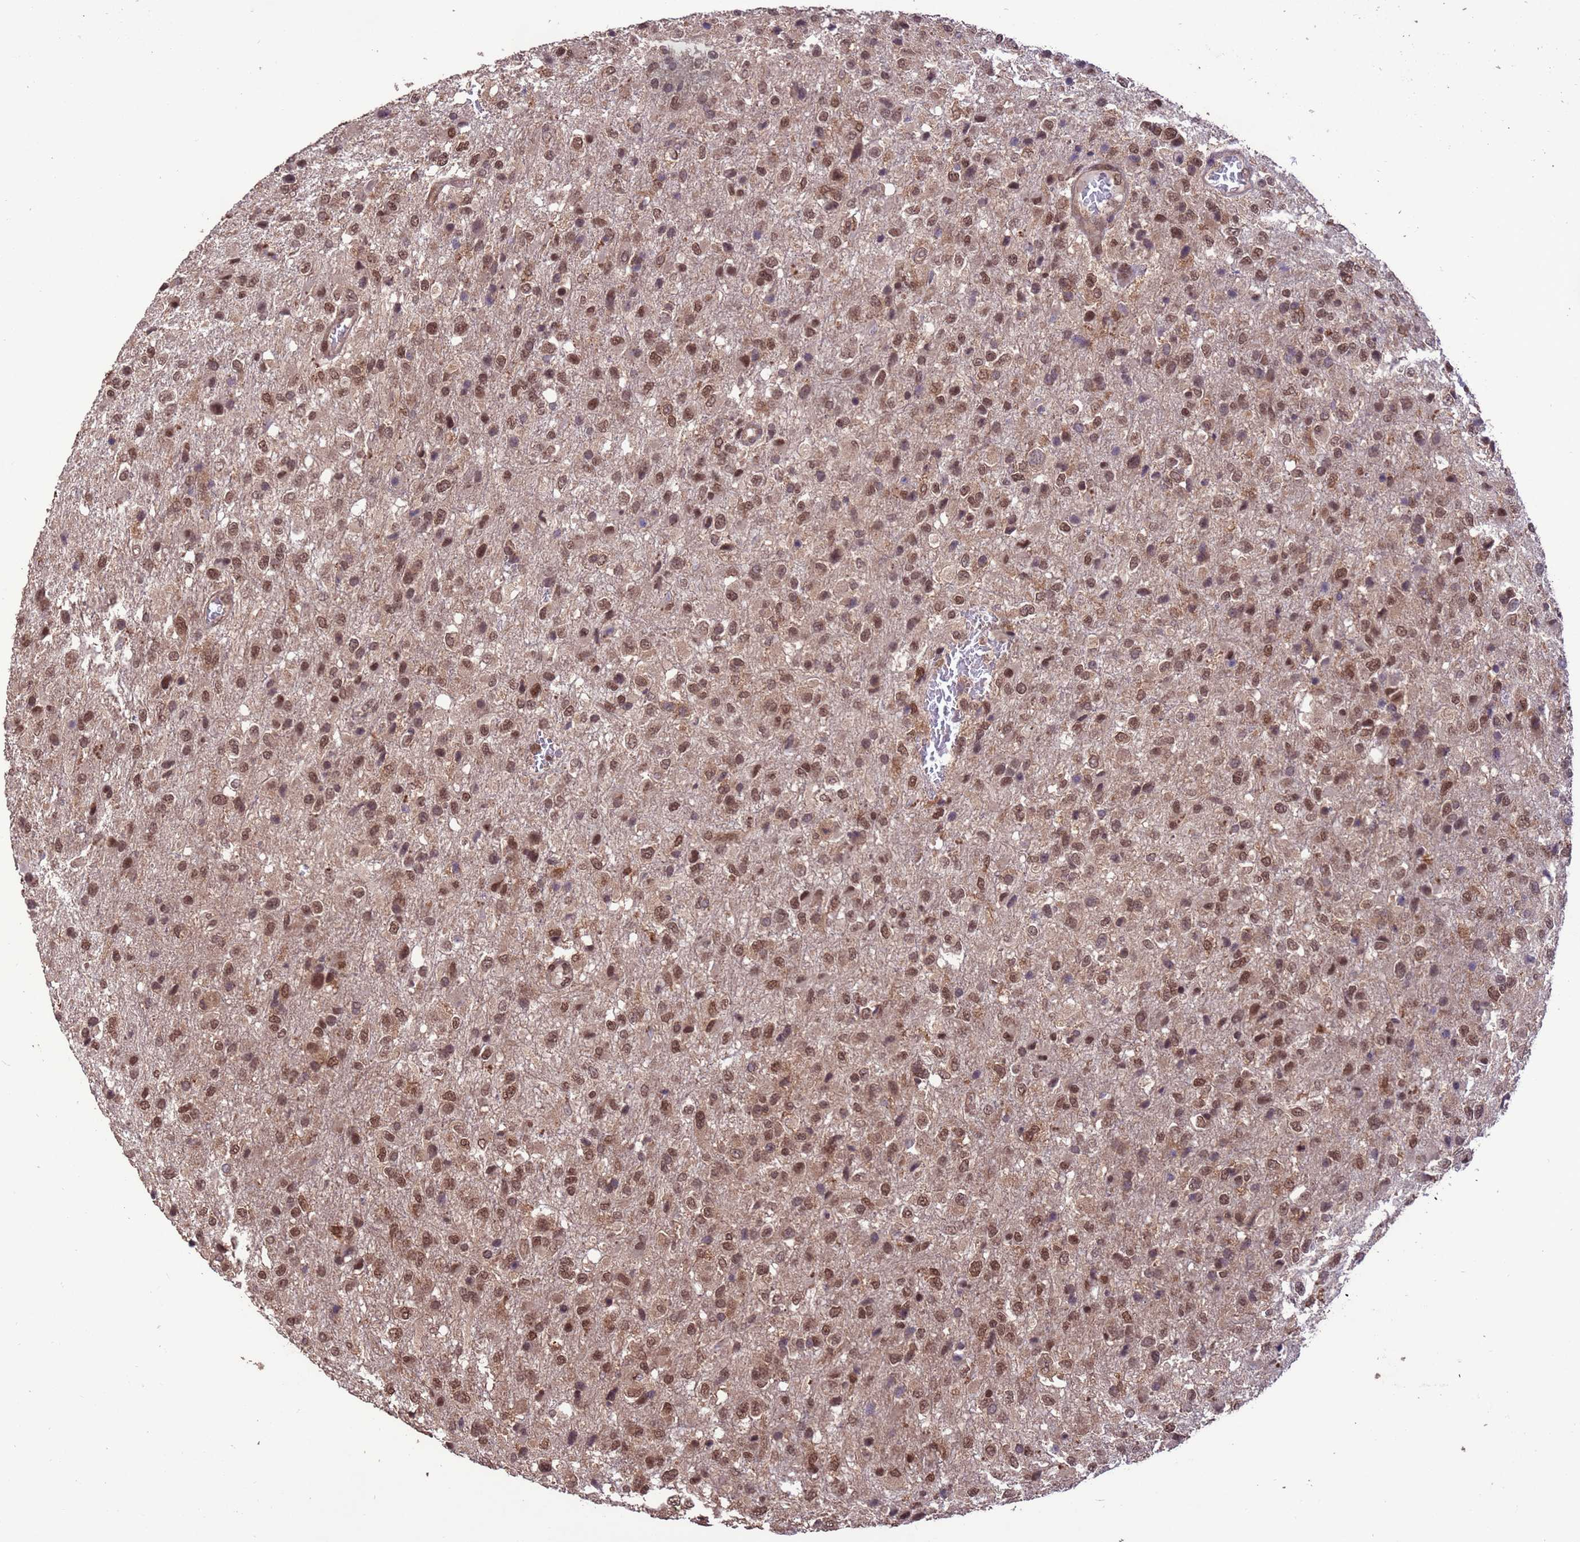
{"staining": {"intensity": "moderate", "quantity": ">75%", "location": "nuclear"}, "tissue": "glioma", "cell_type": "Tumor cells", "image_type": "cancer", "snomed": [{"axis": "morphology", "description": "Glioma, malignant, High grade"}, {"axis": "topography", "description": "Brain"}], "caption": "Malignant glioma (high-grade) was stained to show a protein in brown. There is medium levels of moderate nuclear positivity in about >75% of tumor cells. (DAB = brown stain, brightfield microscopy at high magnification).", "gene": "VSTM4", "patient": {"sex": "female", "age": 74}}